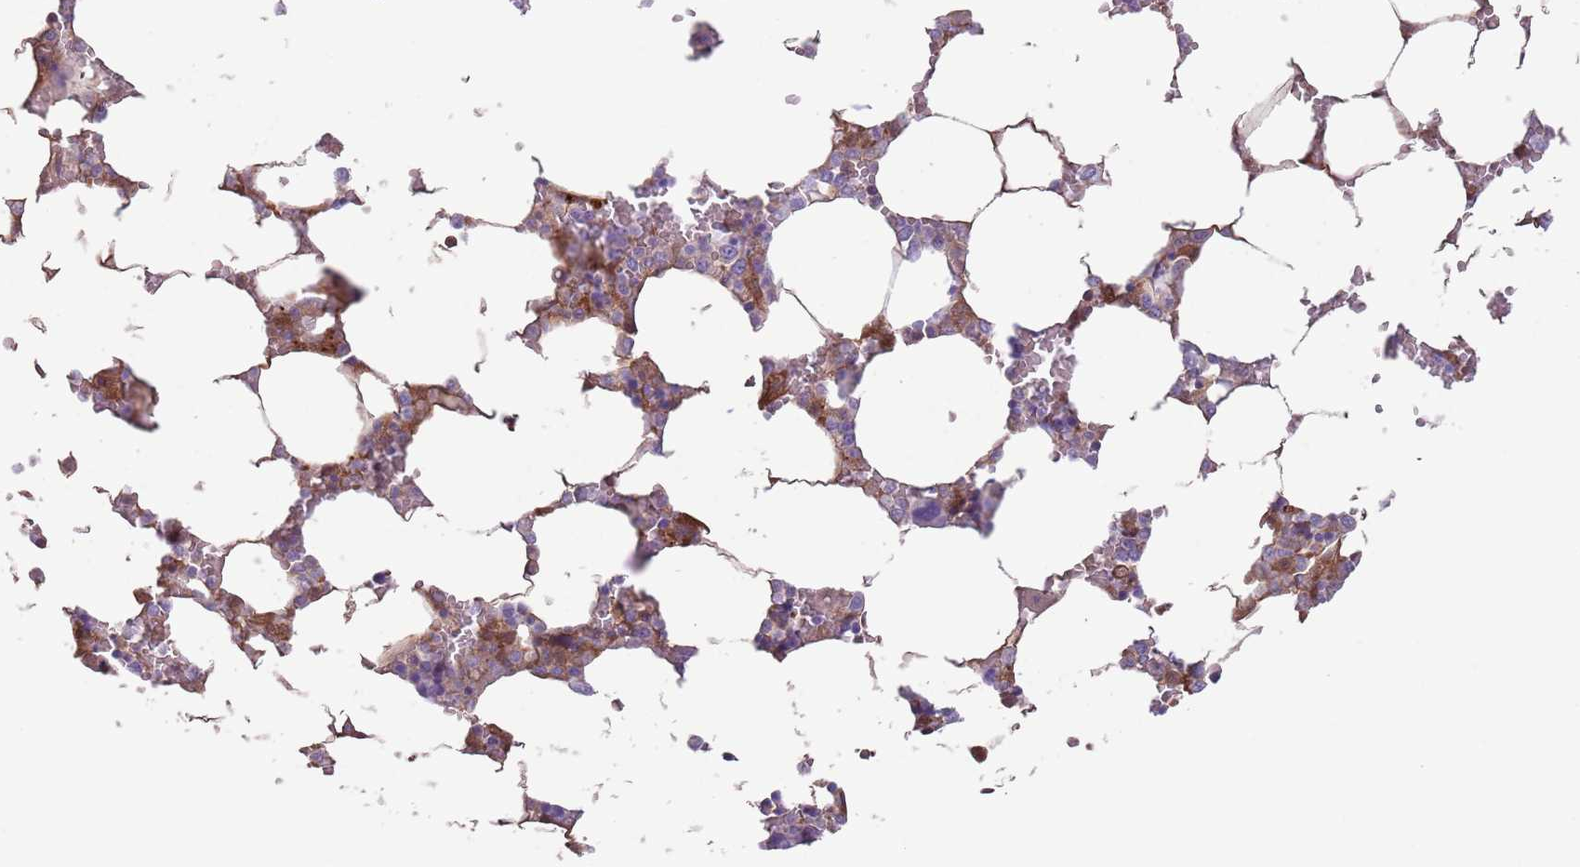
{"staining": {"intensity": "negative", "quantity": "none", "location": "none"}, "tissue": "bone marrow", "cell_type": "Hematopoietic cells", "image_type": "normal", "snomed": [{"axis": "morphology", "description": "Normal tissue, NOS"}, {"axis": "topography", "description": "Bone marrow"}], "caption": "A high-resolution histopathology image shows immunohistochemistry (IHC) staining of normal bone marrow, which shows no significant positivity in hematopoietic cells.", "gene": "CFH", "patient": {"sex": "male", "age": 64}}